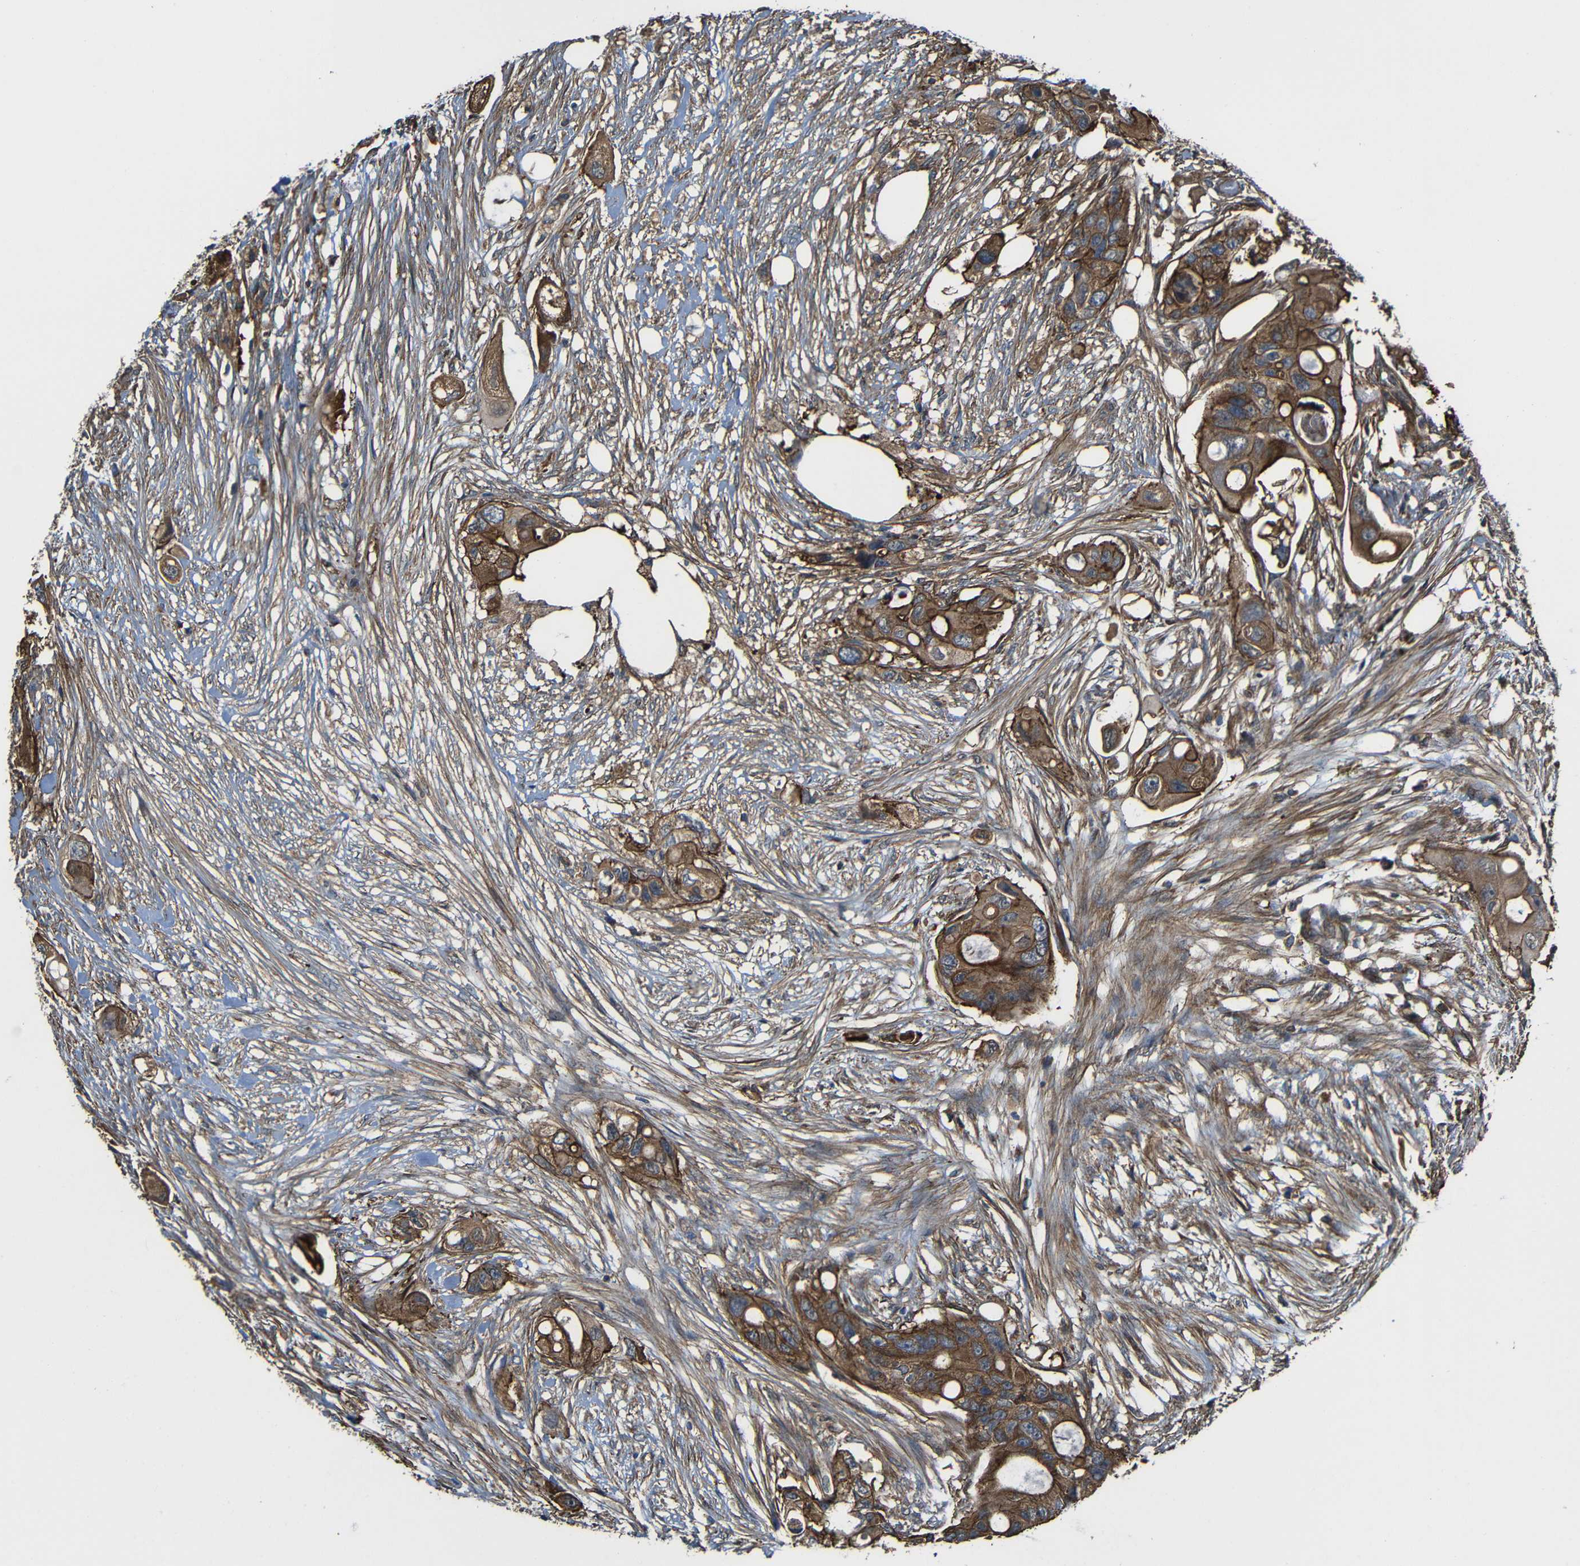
{"staining": {"intensity": "strong", "quantity": ">75%", "location": "cytoplasmic/membranous"}, "tissue": "colorectal cancer", "cell_type": "Tumor cells", "image_type": "cancer", "snomed": [{"axis": "morphology", "description": "Adenocarcinoma, NOS"}, {"axis": "topography", "description": "Colon"}], "caption": "Immunohistochemical staining of human colorectal cancer reveals strong cytoplasmic/membranous protein positivity in about >75% of tumor cells.", "gene": "PTCH1", "patient": {"sex": "female", "age": 57}}